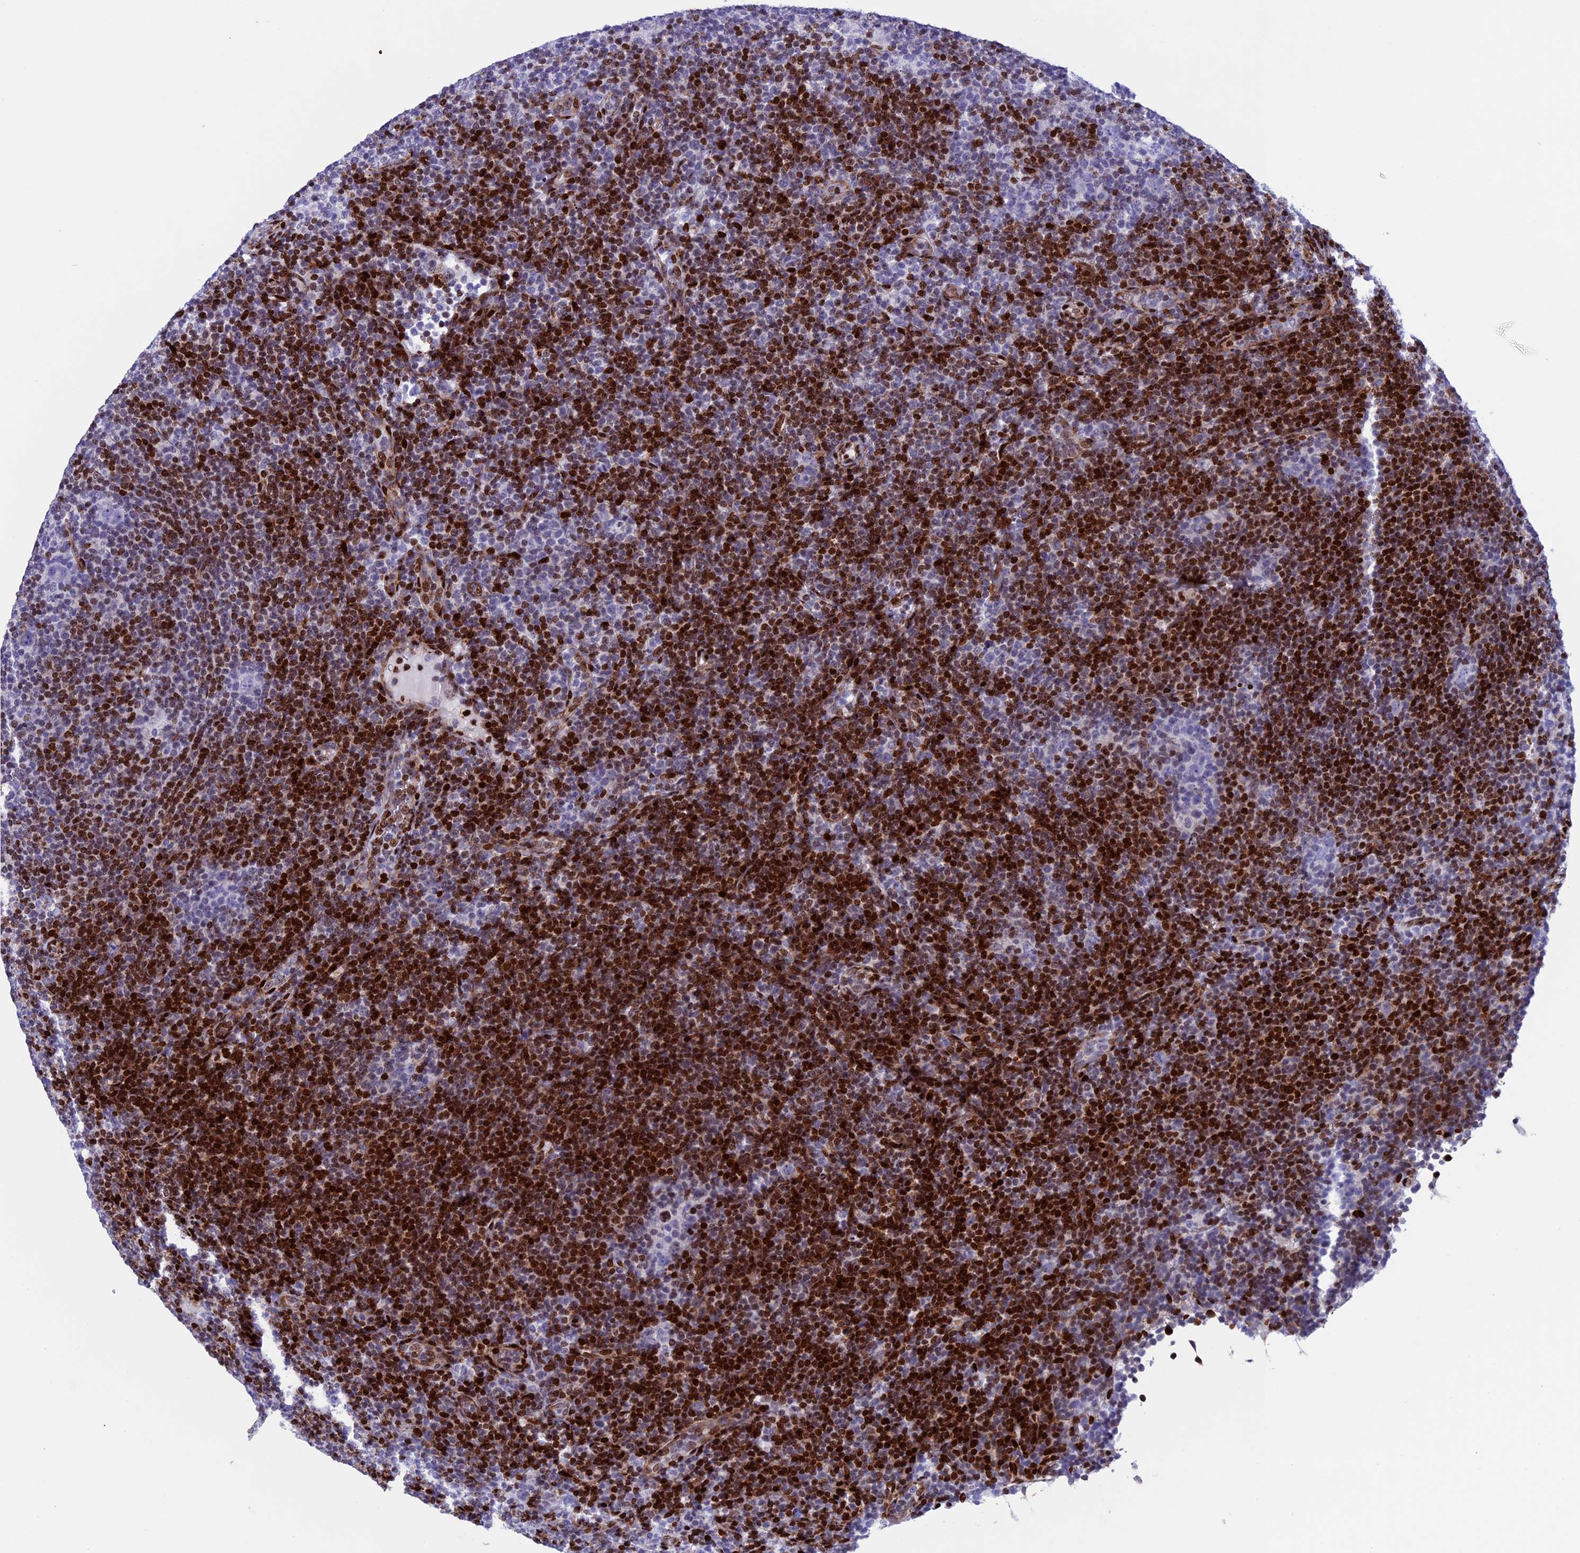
{"staining": {"intensity": "negative", "quantity": "none", "location": "none"}, "tissue": "lymphoma", "cell_type": "Tumor cells", "image_type": "cancer", "snomed": [{"axis": "morphology", "description": "Hodgkin's disease, NOS"}, {"axis": "topography", "description": "Lymph node"}], "caption": "This is an IHC image of Hodgkin's disease. There is no expression in tumor cells.", "gene": "BTBD3", "patient": {"sex": "female", "age": 57}}